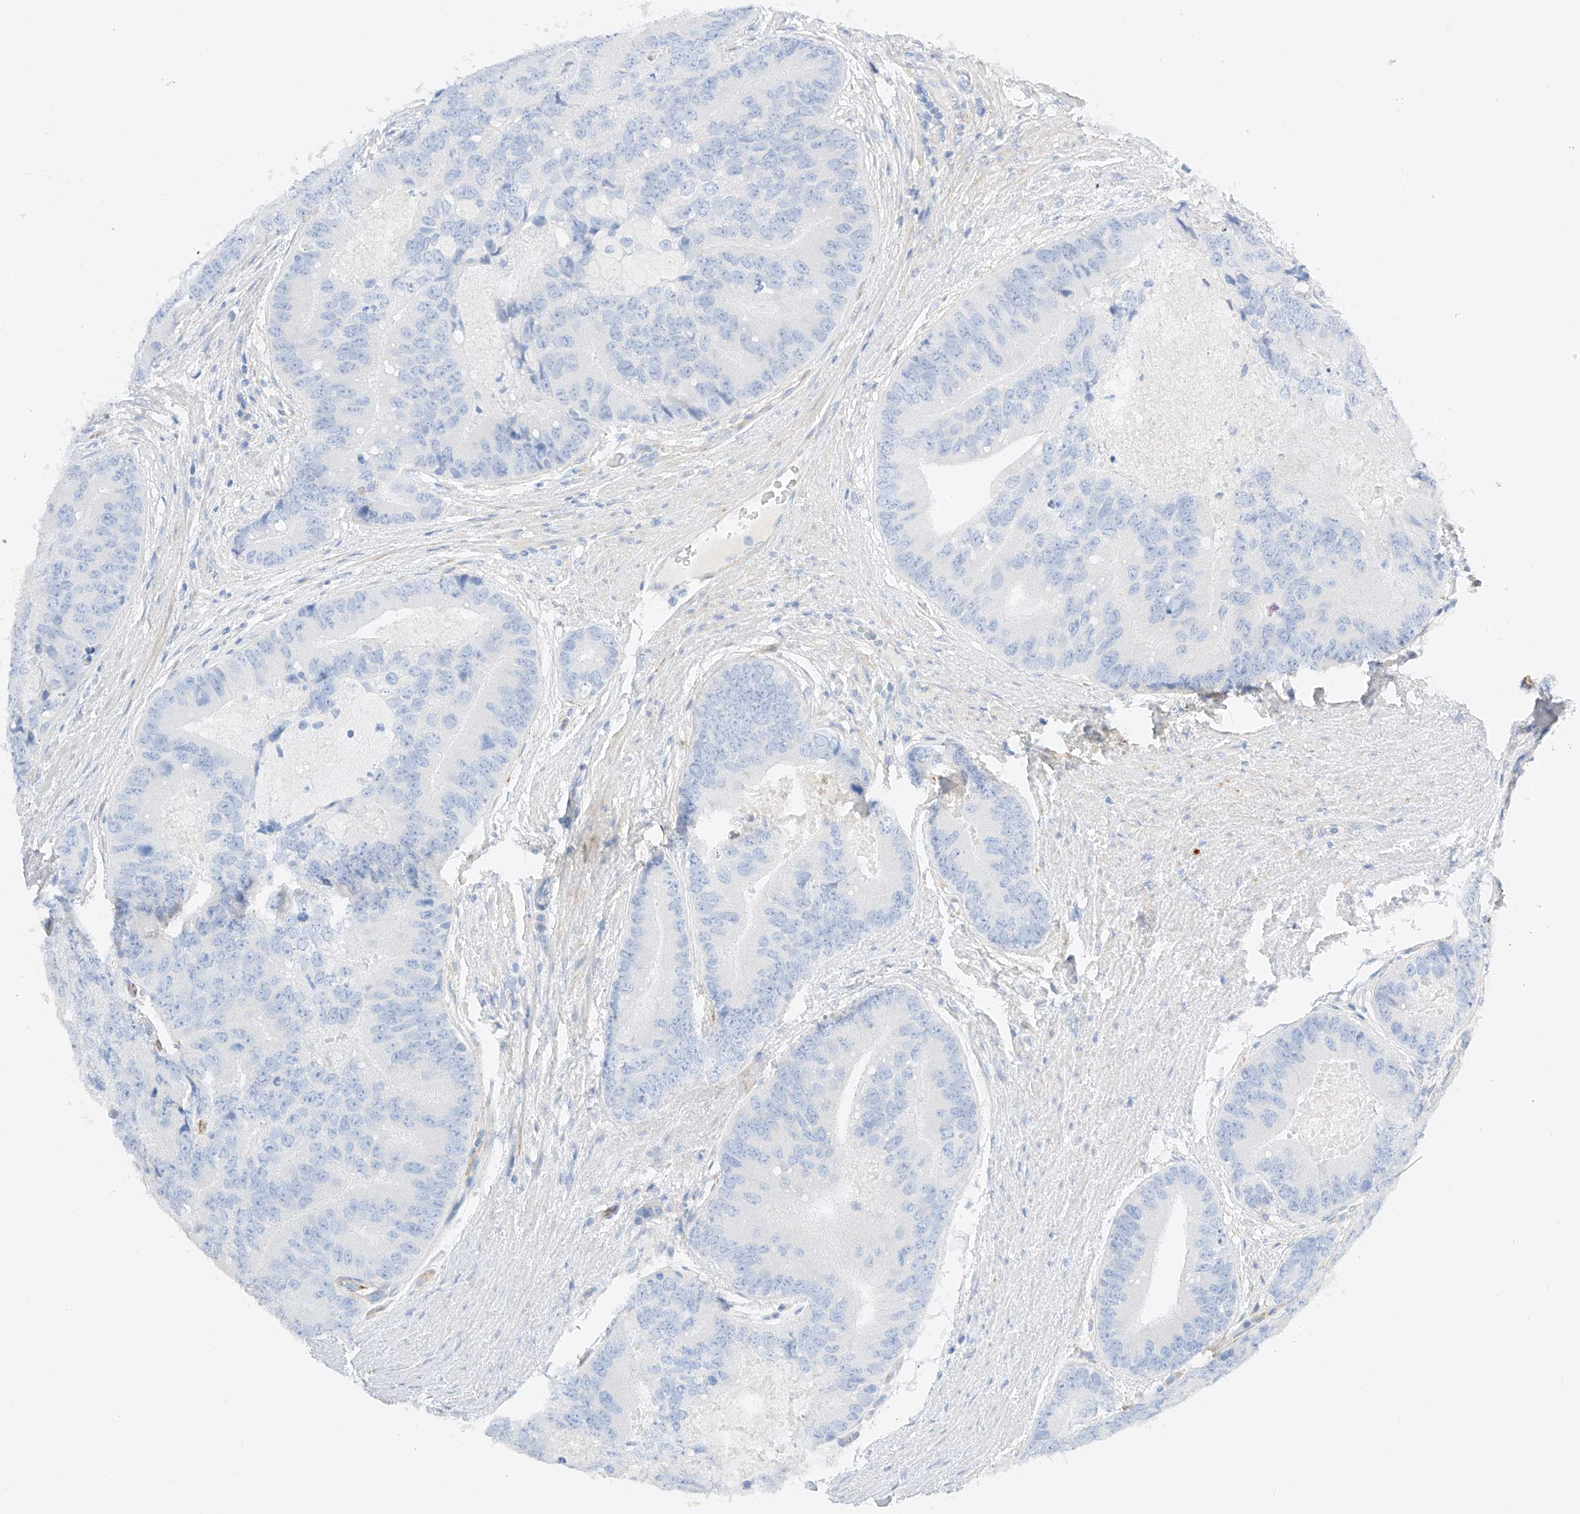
{"staining": {"intensity": "negative", "quantity": "none", "location": "none"}, "tissue": "prostate cancer", "cell_type": "Tumor cells", "image_type": "cancer", "snomed": [{"axis": "morphology", "description": "Adenocarcinoma, High grade"}, {"axis": "topography", "description": "Prostate"}], "caption": "Immunohistochemistry (IHC) image of human prostate adenocarcinoma (high-grade) stained for a protein (brown), which exhibits no staining in tumor cells.", "gene": "CDCP2", "patient": {"sex": "male", "age": 70}}